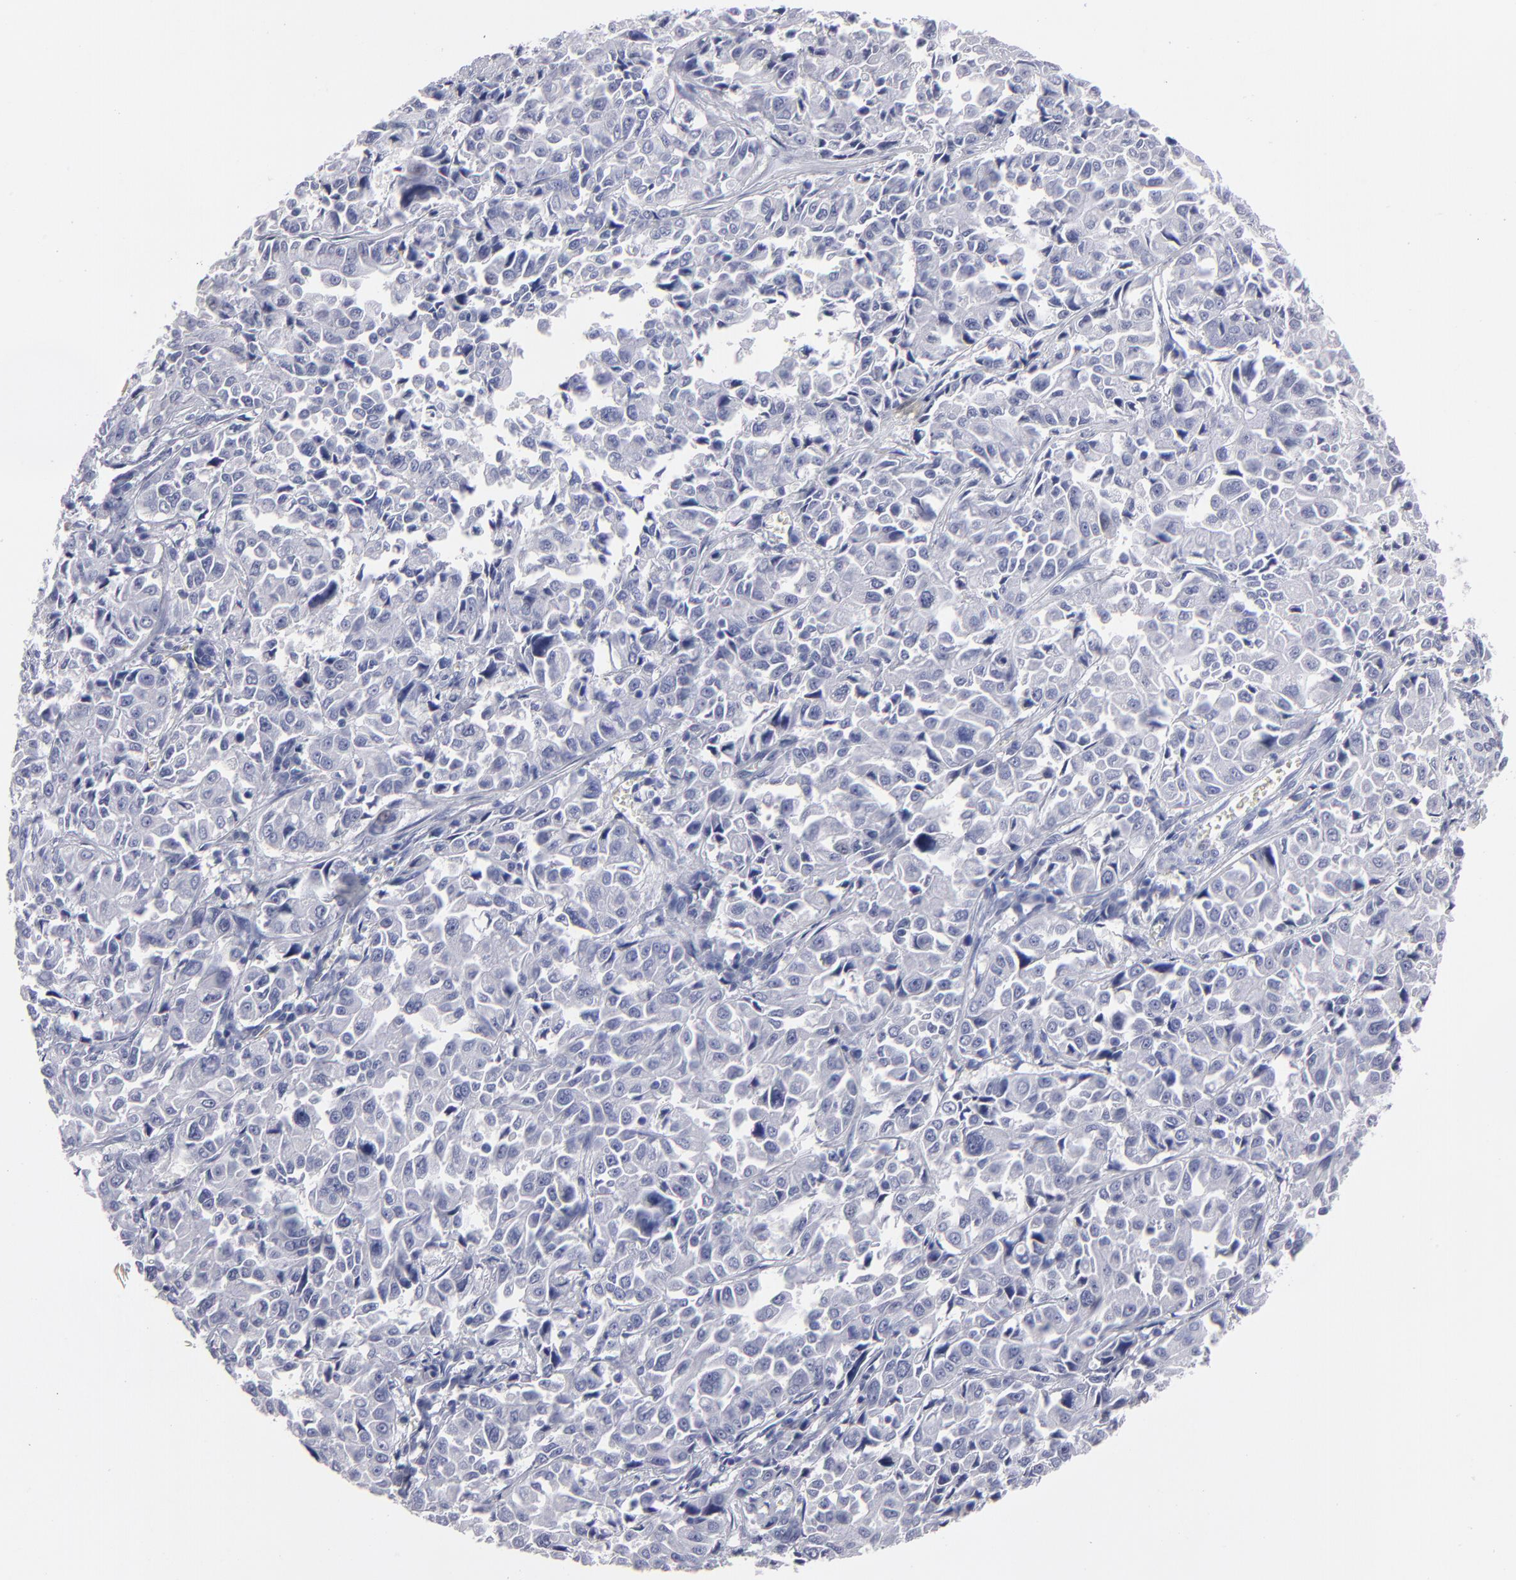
{"staining": {"intensity": "negative", "quantity": "none", "location": "none"}, "tissue": "pancreatic cancer", "cell_type": "Tumor cells", "image_type": "cancer", "snomed": [{"axis": "morphology", "description": "Adenocarcinoma, NOS"}, {"axis": "topography", "description": "Pancreas"}], "caption": "IHC micrograph of human pancreatic adenocarcinoma stained for a protein (brown), which reveals no staining in tumor cells.", "gene": "CADM3", "patient": {"sex": "female", "age": 52}}